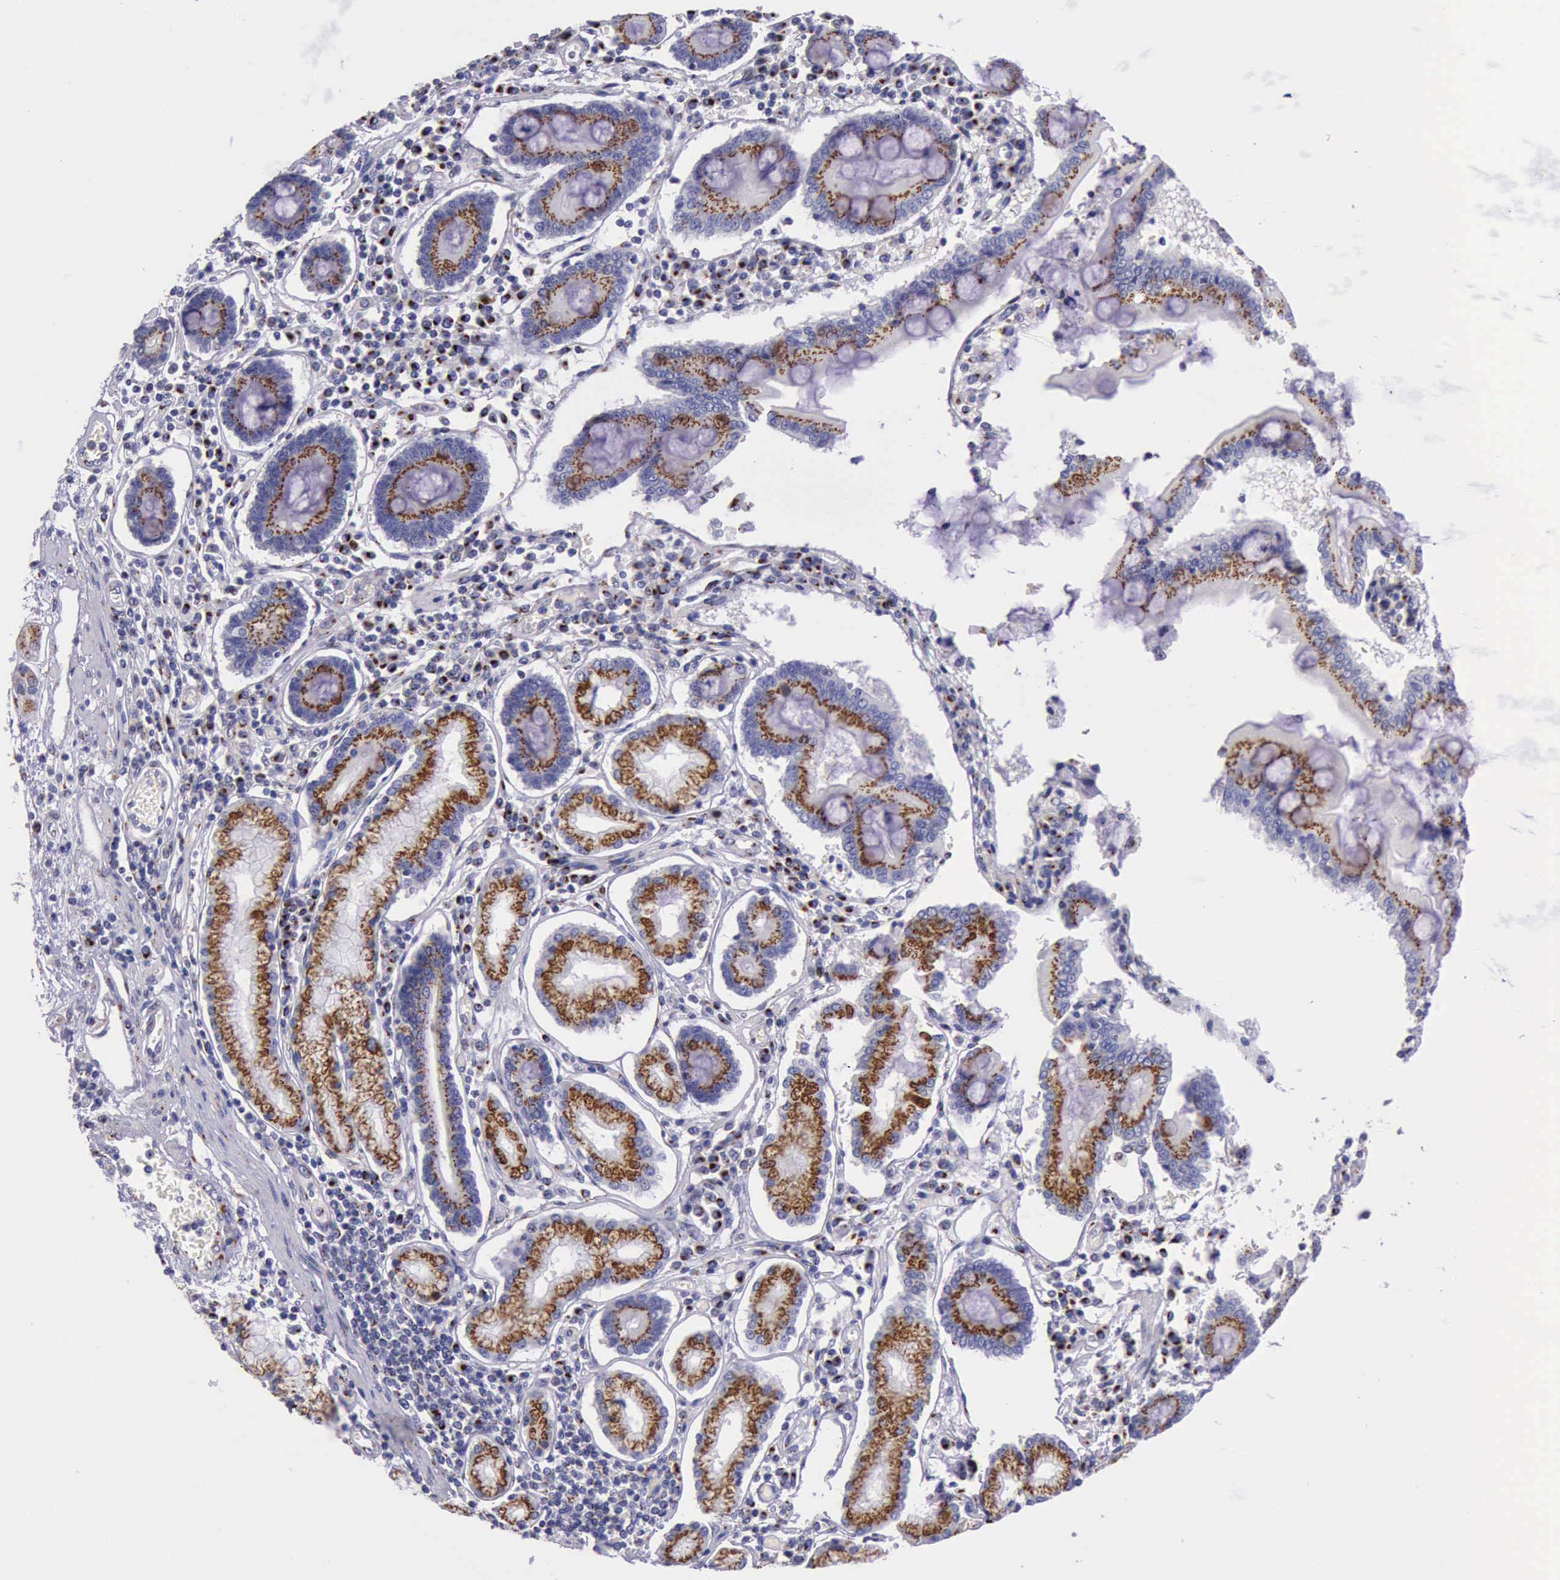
{"staining": {"intensity": "strong", "quantity": ">75%", "location": "cytoplasmic/membranous"}, "tissue": "pancreatic cancer", "cell_type": "Tumor cells", "image_type": "cancer", "snomed": [{"axis": "morphology", "description": "Adenocarcinoma, NOS"}, {"axis": "topography", "description": "Pancreas"}], "caption": "Immunohistochemistry (IHC) histopathology image of human pancreatic cancer (adenocarcinoma) stained for a protein (brown), which exhibits high levels of strong cytoplasmic/membranous positivity in approximately >75% of tumor cells.", "gene": "GOLGA5", "patient": {"sex": "female", "age": 57}}